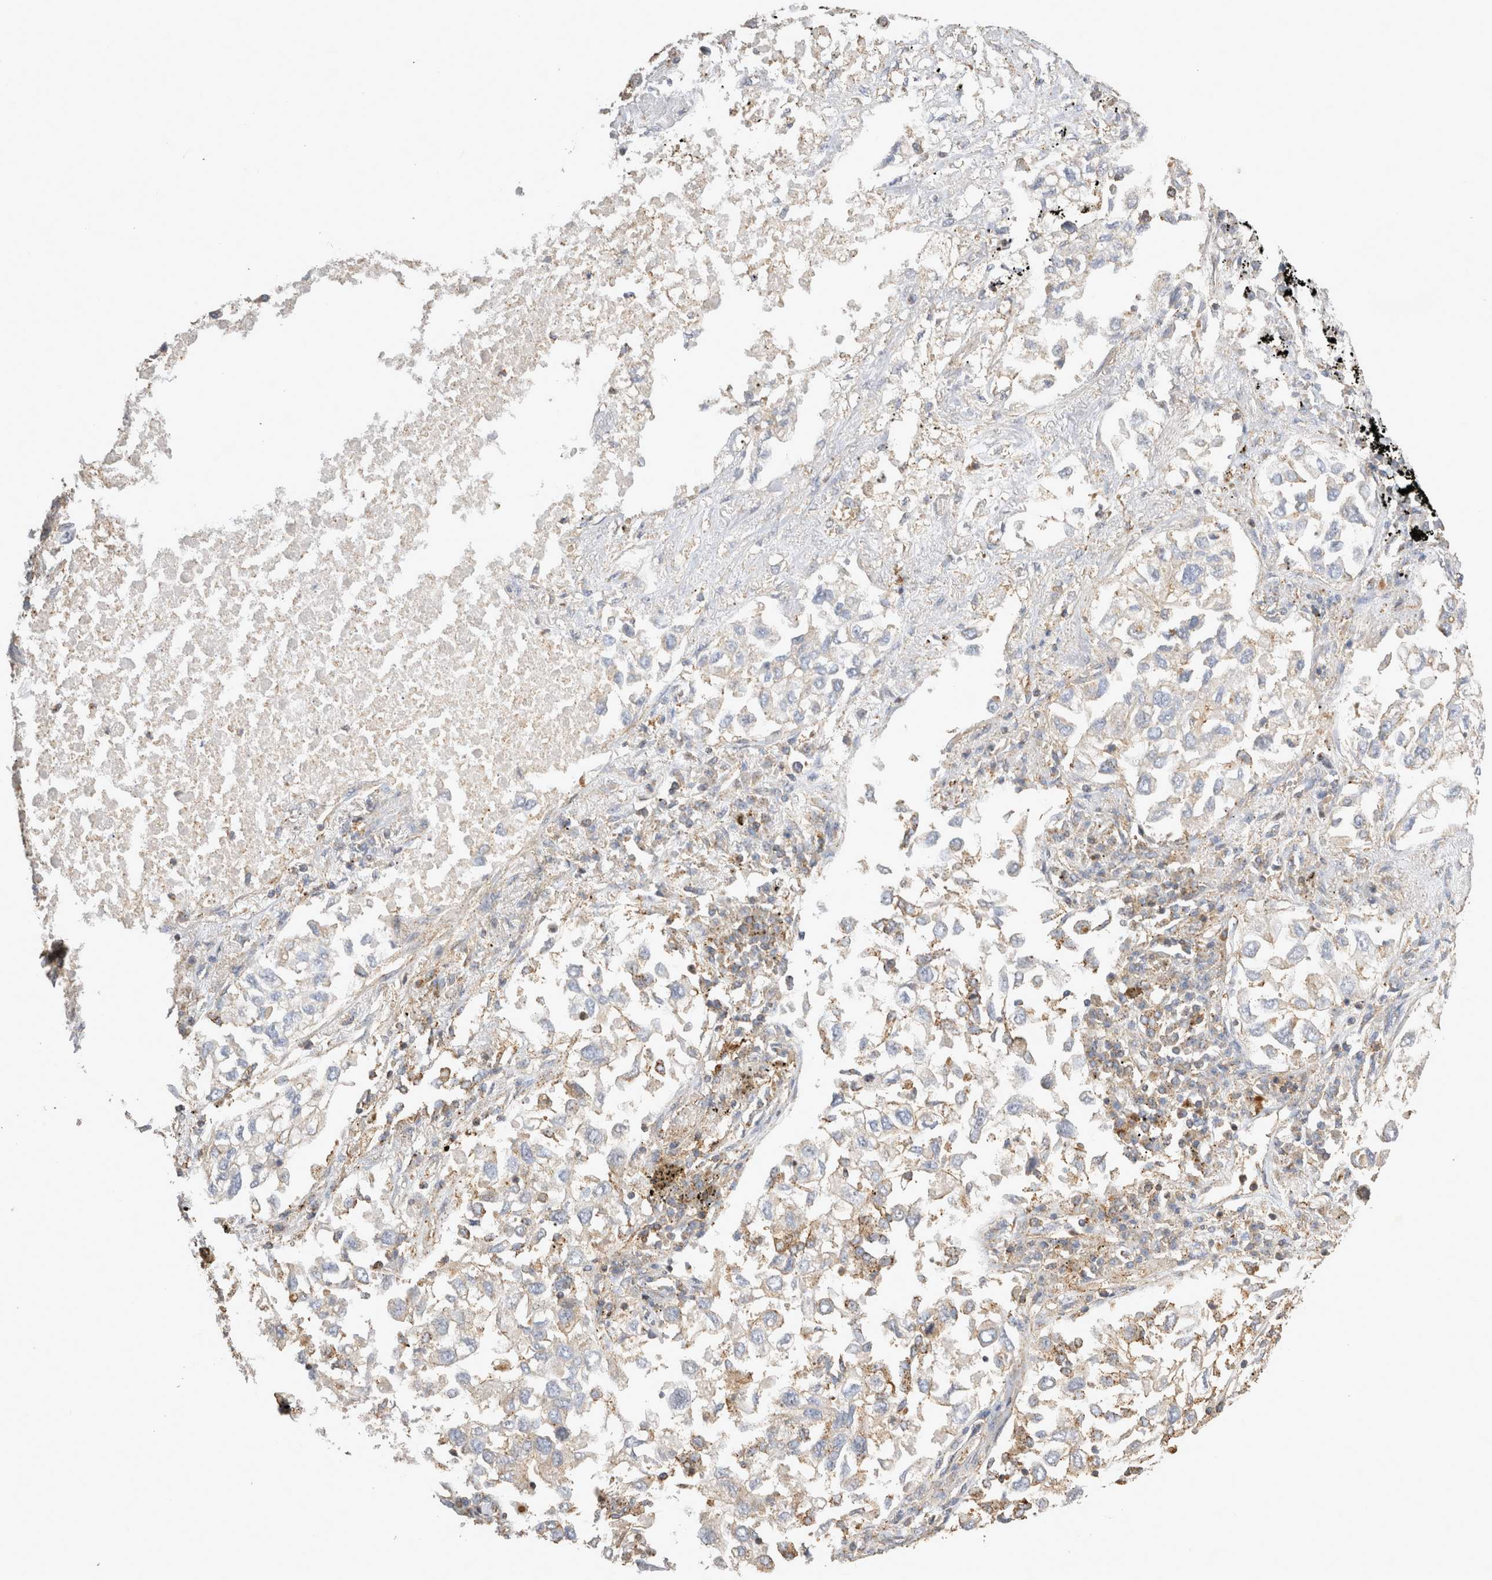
{"staining": {"intensity": "weak", "quantity": "<25%", "location": "cytoplasmic/membranous"}, "tissue": "lung cancer", "cell_type": "Tumor cells", "image_type": "cancer", "snomed": [{"axis": "morphology", "description": "Inflammation, NOS"}, {"axis": "morphology", "description": "Adenocarcinoma, NOS"}, {"axis": "topography", "description": "Lung"}], "caption": "Immunohistochemical staining of human adenocarcinoma (lung) shows no significant positivity in tumor cells.", "gene": "CHMP6", "patient": {"sex": "male", "age": 63}}